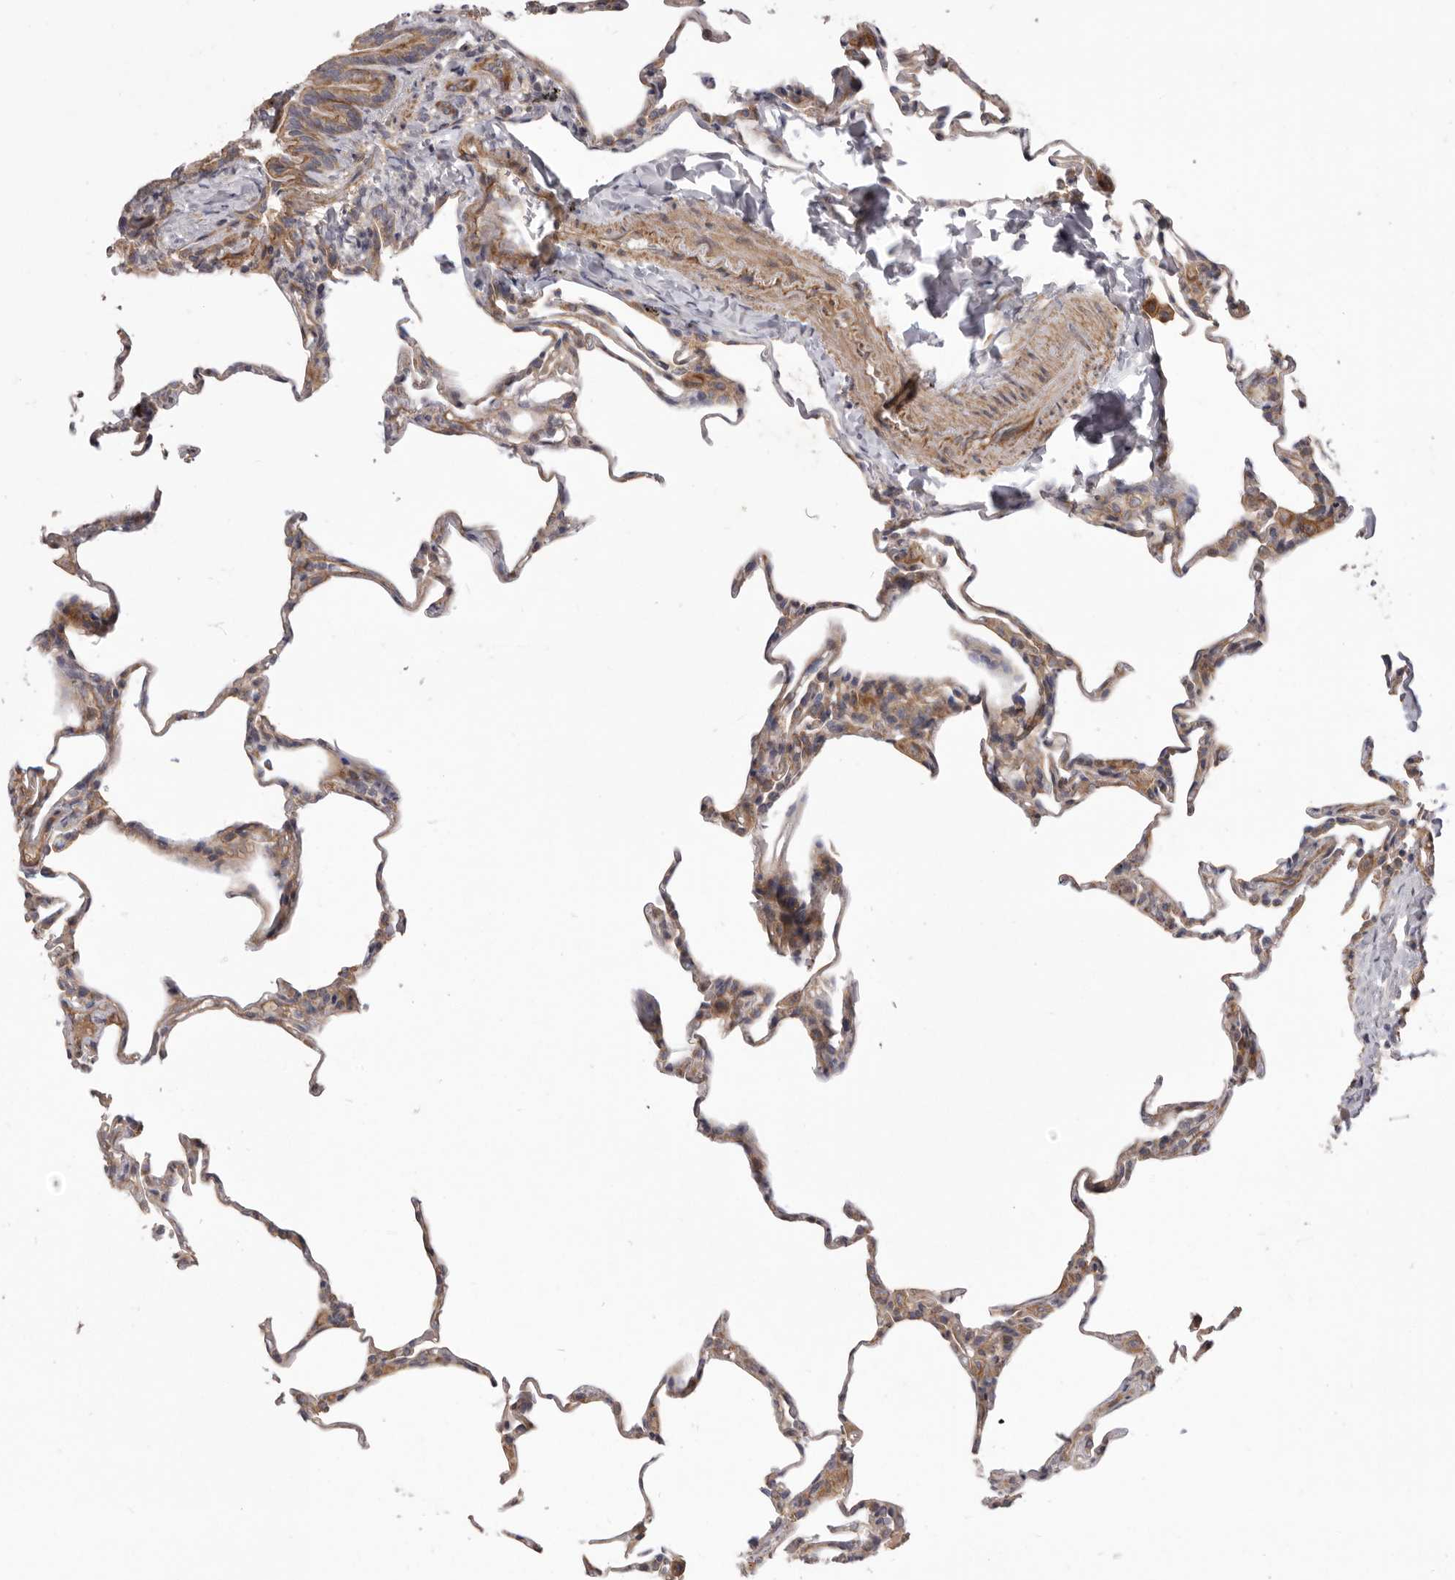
{"staining": {"intensity": "weak", "quantity": "25%-75%", "location": "cytoplasmic/membranous"}, "tissue": "lung", "cell_type": "Alveolar cells", "image_type": "normal", "snomed": [{"axis": "morphology", "description": "Normal tissue, NOS"}, {"axis": "topography", "description": "Lung"}], "caption": "Immunohistochemical staining of normal human lung displays 25%-75% levels of weak cytoplasmic/membranous protein positivity in about 25%-75% of alveolar cells.", "gene": "VPS45", "patient": {"sex": "male", "age": 20}}